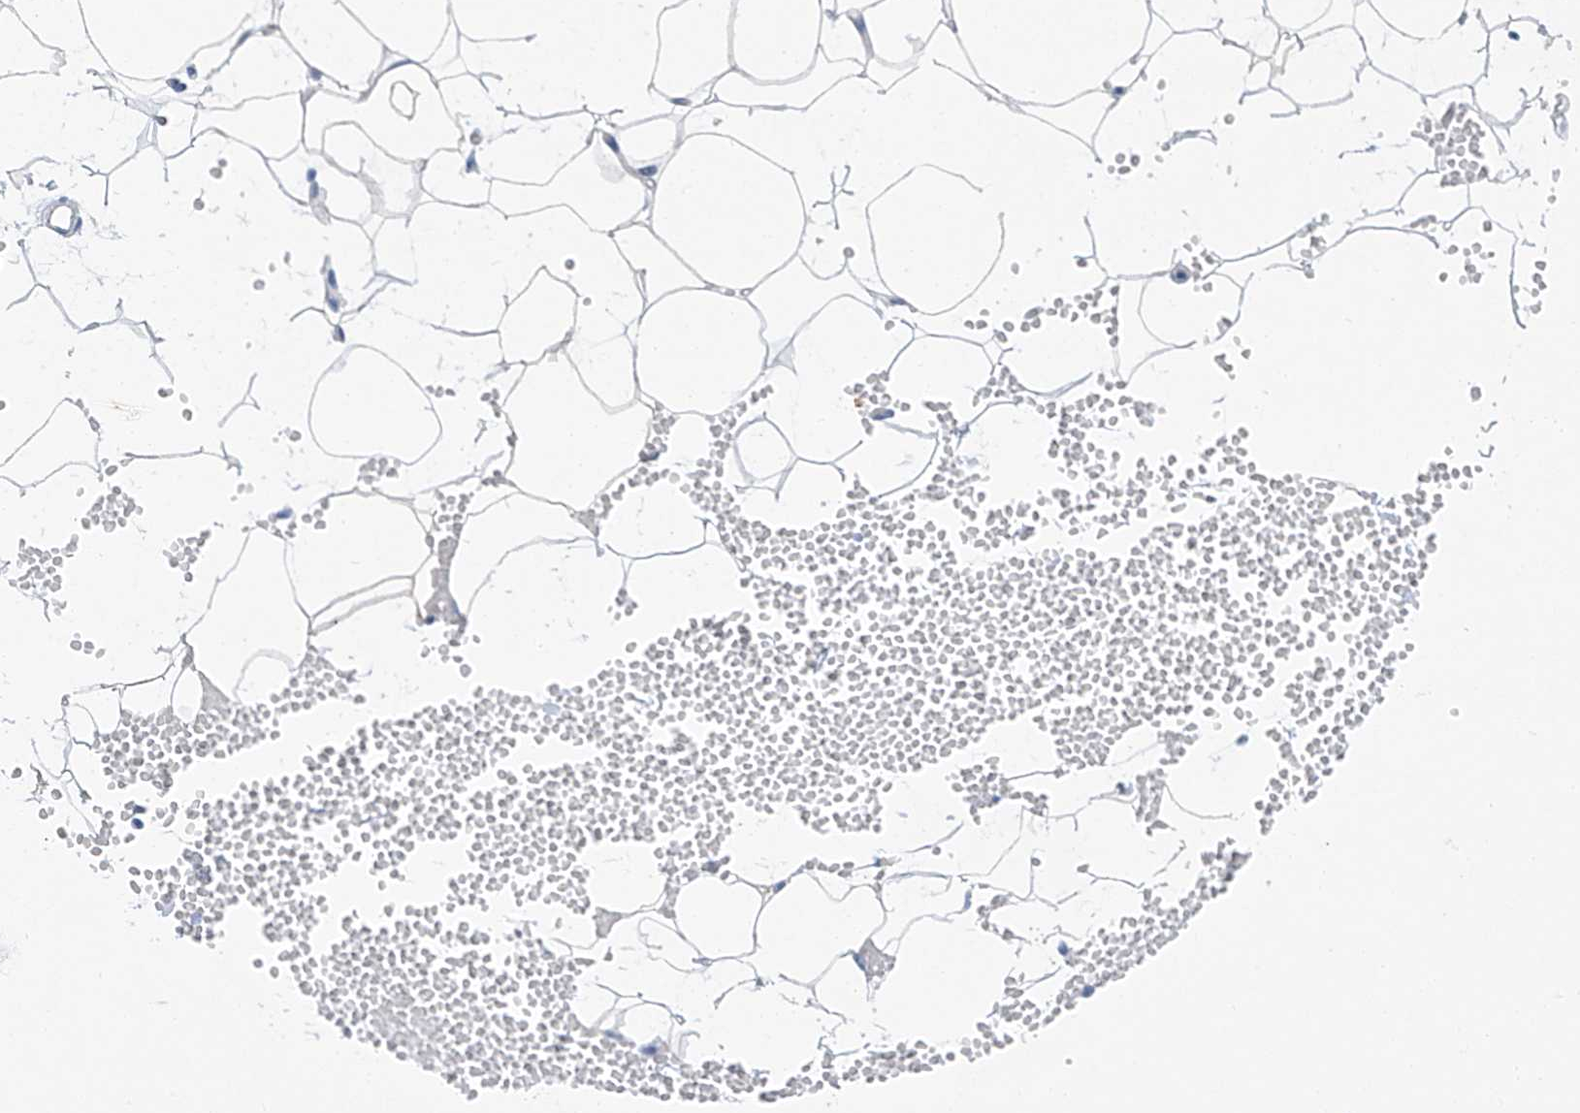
{"staining": {"intensity": "negative", "quantity": "none", "location": "none"}, "tissue": "adipose tissue", "cell_type": "Adipocytes", "image_type": "normal", "snomed": [{"axis": "morphology", "description": "Normal tissue, NOS"}, {"axis": "topography", "description": "Breast"}], "caption": "Human adipose tissue stained for a protein using immunohistochemistry displays no staining in adipocytes.", "gene": "MAGI1", "patient": {"sex": "female", "age": 23}}